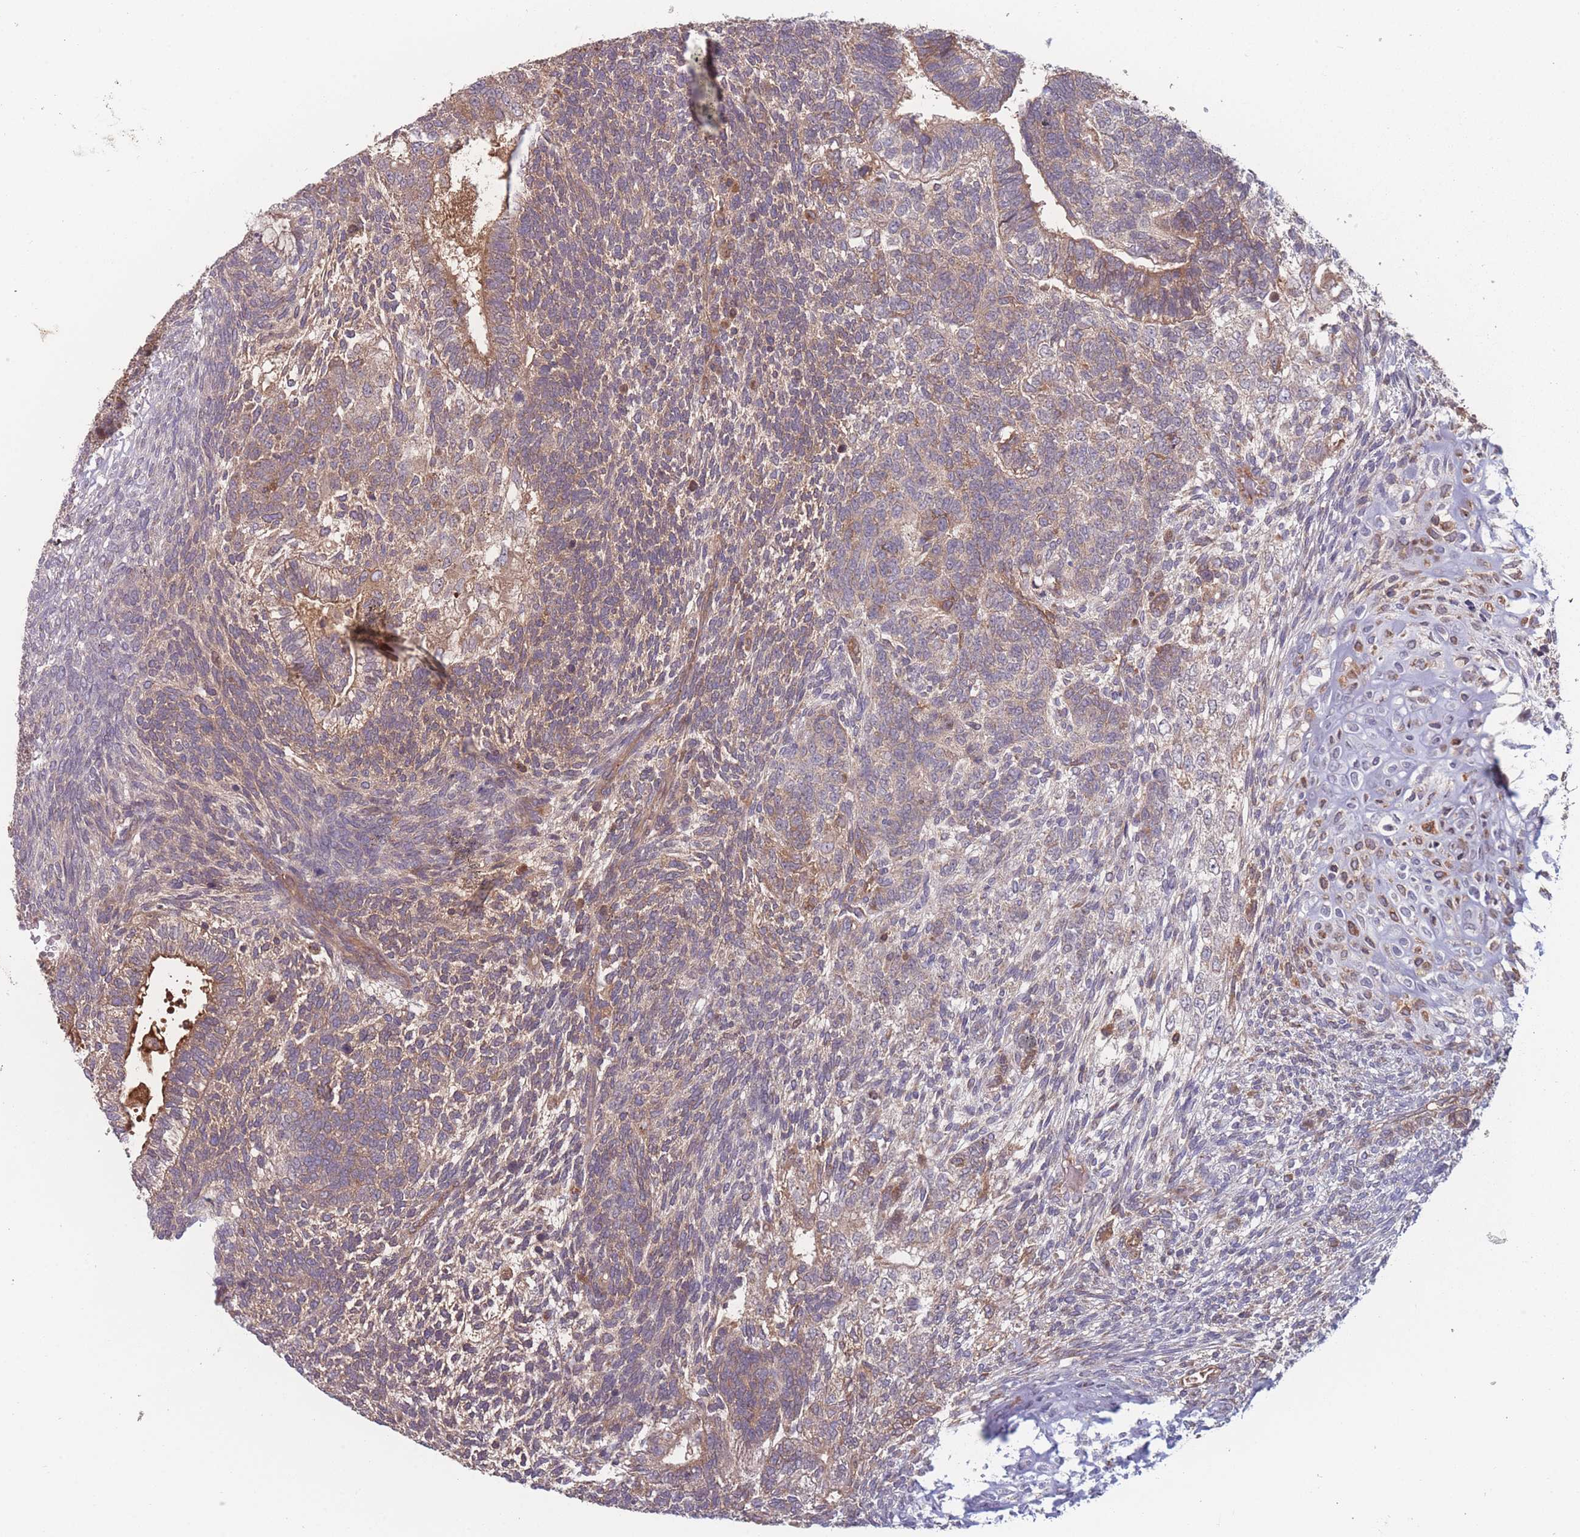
{"staining": {"intensity": "weak", "quantity": ">75%", "location": "cytoplasmic/membranous"}, "tissue": "testis cancer", "cell_type": "Tumor cells", "image_type": "cancer", "snomed": [{"axis": "morphology", "description": "Carcinoma, Embryonal, NOS"}, {"axis": "topography", "description": "Testis"}], "caption": "Immunohistochemistry photomicrograph of neoplastic tissue: human embryonal carcinoma (testis) stained using immunohistochemistry demonstrates low levels of weak protein expression localized specifically in the cytoplasmic/membranous of tumor cells, appearing as a cytoplasmic/membranous brown color.", "gene": "ATP5MG", "patient": {"sex": "male", "age": 23}}